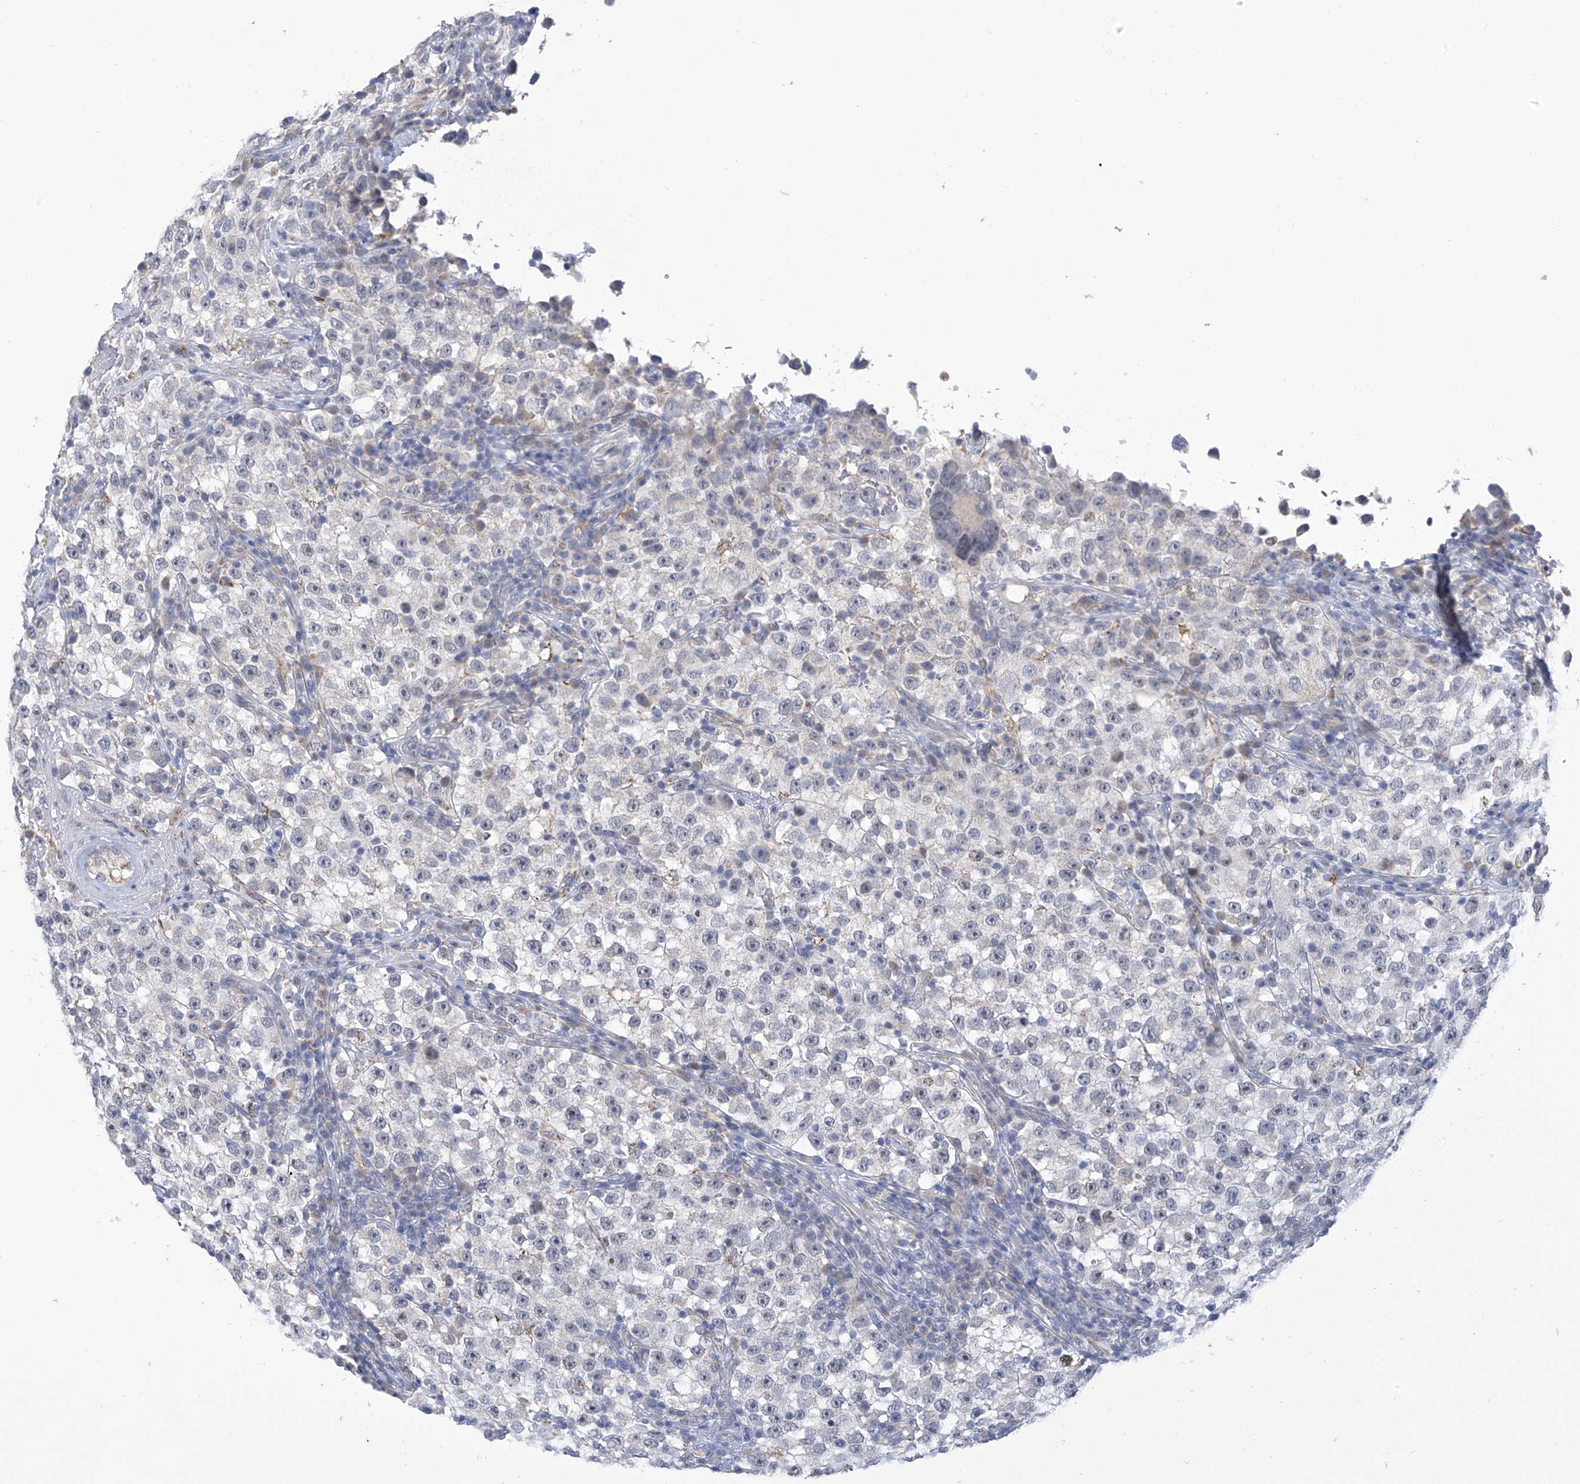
{"staining": {"intensity": "negative", "quantity": "none", "location": "none"}, "tissue": "testis cancer", "cell_type": "Tumor cells", "image_type": "cancer", "snomed": [{"axis": "morphology", "description": "Seminoma, NOS"}, {"axis": "topography", "description": "Testis"}], "caption": "This is an immunohistochemistry (IHC) photomicrograph of human testis cancer. There is no expression in tumor cells.", "gene": "IBA57", "patient": {"sex": "male", "age": 22}}